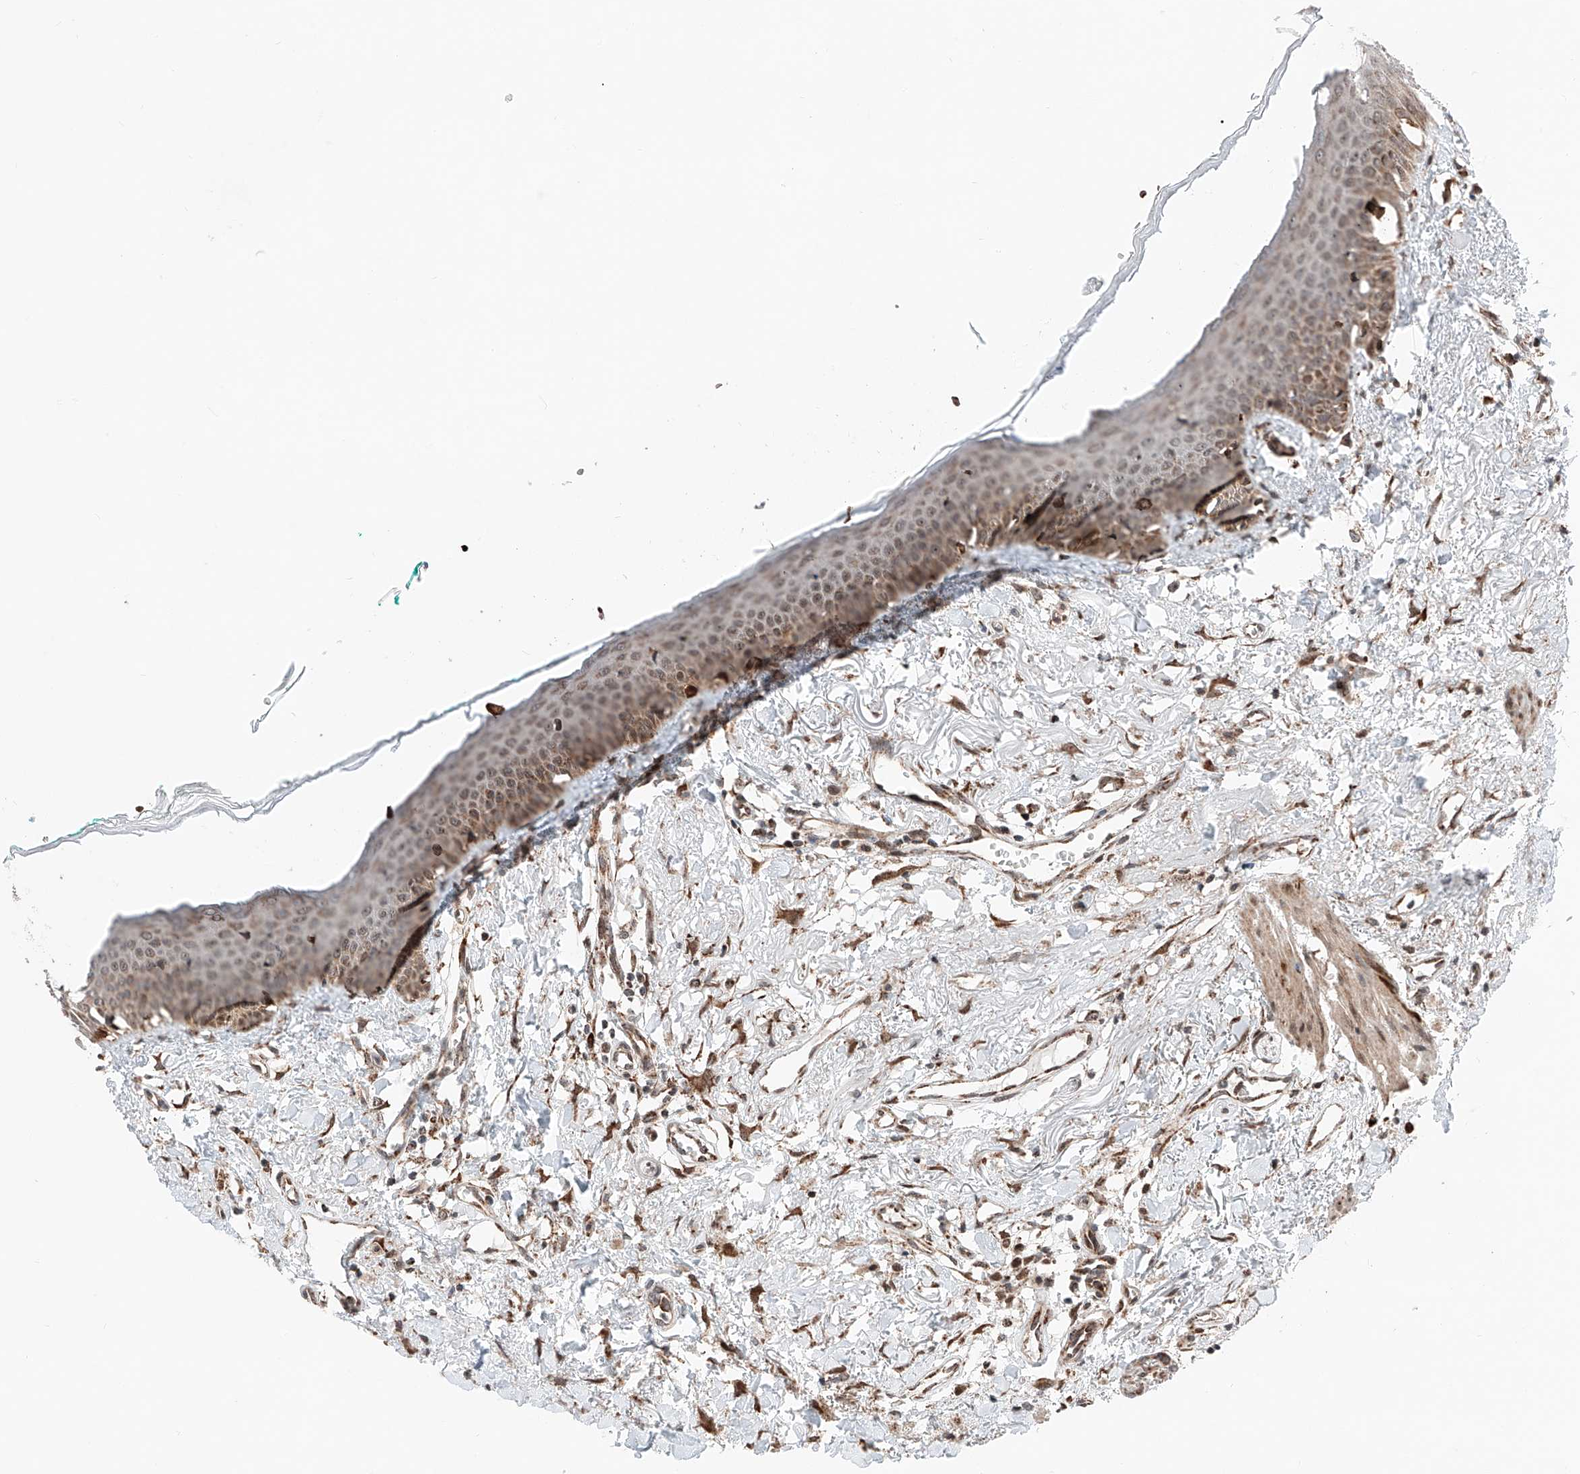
{"staining": {"intensity": "moderate", "quantity": ">75%", "location": "cytoplasmic/membranous,nuclear"}, "tissue": "oral mucosa", "cell_type": "Squamous epithelial cells", "image_type": "normal", "snomed": [{"axis": "morphology", "description": "Normal tissue, NOS"}, {"axis": "topography", "description": "Oral tissue"}], "caption": "Unremarkable oral mucosa reveals moderate cytoplasmic/membranous,nuclear staining in approximately >75% of squamous epithelial cells, visualized by immunohistochemistry. (DAB IHC with brightfield microscopy, high magnification).", "gene": "ZSCAN29", "patient": {"sex": "female", "age": 70}}